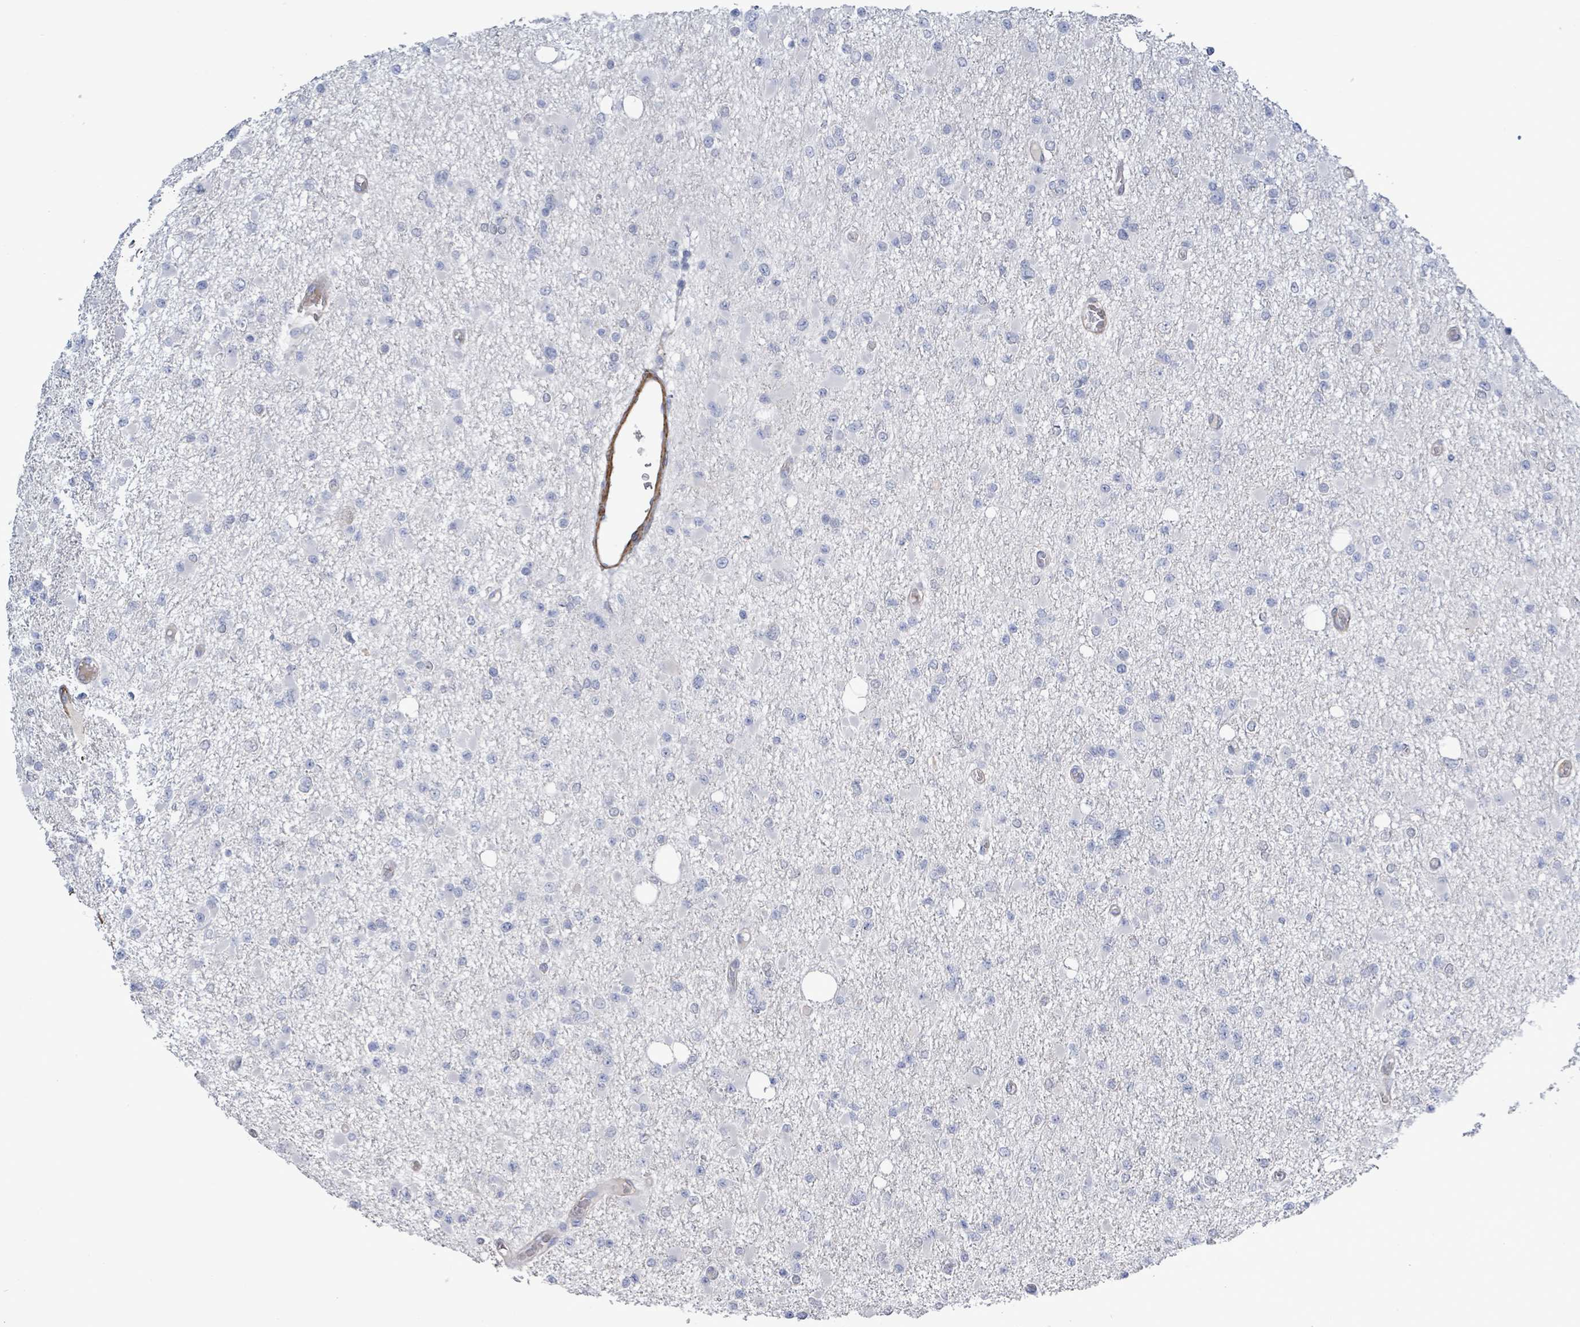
{"staining": {"intensity": "negative", "quantity": "none", "location": "none"}, "tissue": "glioma", "cell_type": "Tumor cells", "image_type": "cancer", "snomed": [{"axis": "morphology", "description": "Glioma, malignant, Low grade"}, {"axis": "topography", "description": "Brain"}], "caption": "This is an immunohistochemistry histopathology image of human glioma. There is no staining in tumor cells.", "gene": "DMRTC1B", "patient": {"sex": "female", "age": 22}}